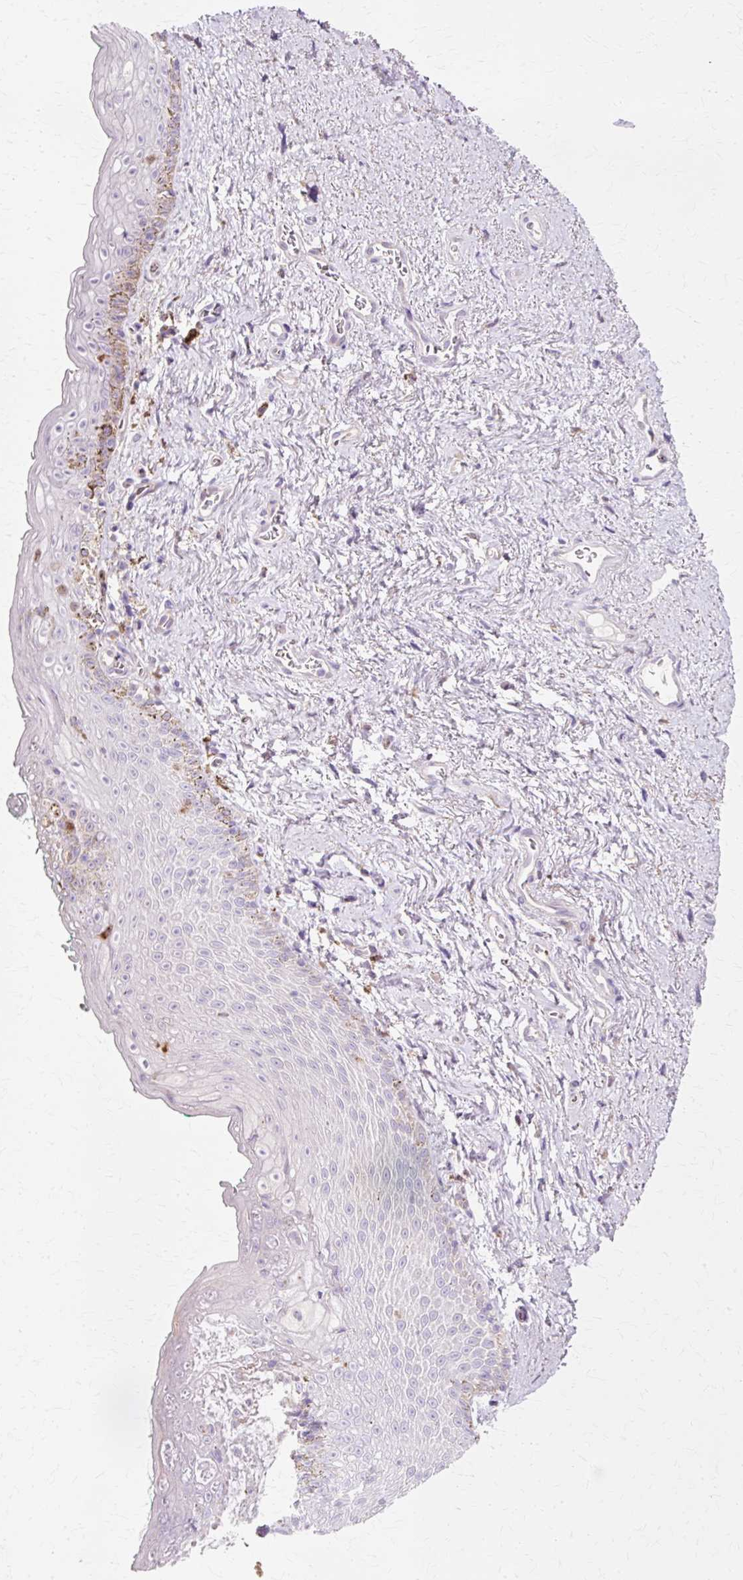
{"staining": {"intensity": "moderate", "quantity": "<25%", "location": "cytoplasmic/membranous"}, "tissue": "vagina", "cell_type": "Squamous epithelial cells", "image_type": "normal", "snomed": [{"axis": "morphology", "description": "Normal tissue, NOS"}, {"axis": "topography", "description": "Vulva"}, {"axis": "topography", "description": "Vagina"}, {"axis": "topography", "description": "Peripheral nerve tissue"}], "caption": "DAB immunohistochemical staining of unremarkable vagina exhibits moderate cytoplasmic/membranous protein staining in about <25% of squamous epithelial cells.", "gene": "GPX1", "patient": {"sex": "female", "age": 66}}